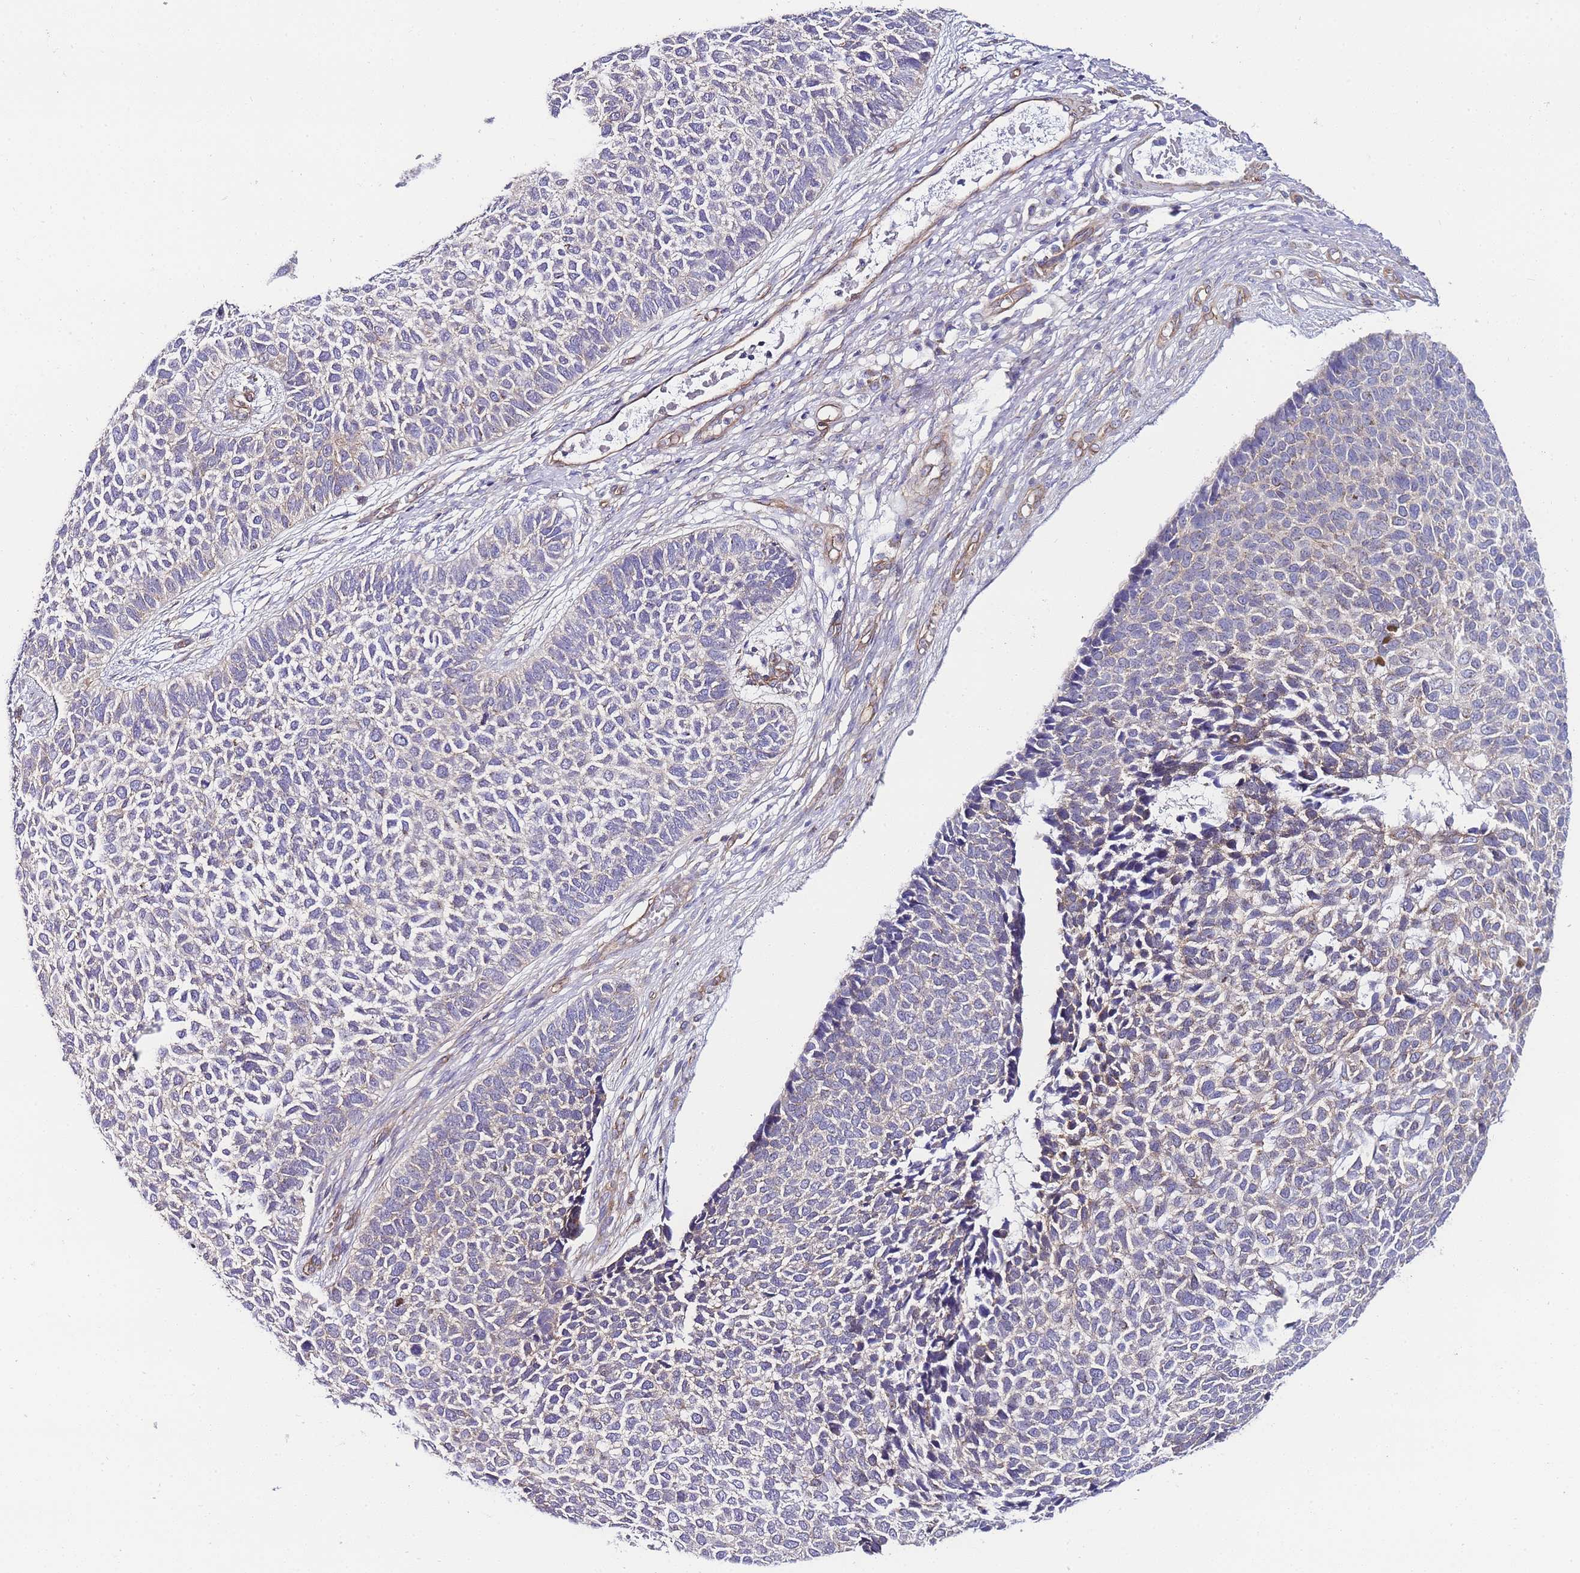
{"staining": {"intensity": "weak", "quantity": "25%-75%", "location": "cytoplasmic/membranous"}, "tissue": "skin cancer", "cell_type": "Tumor cells", "image_type": "cancer", "snomed": [{"axis": "morphology", "description": "Basal cell carcinoma"}, {"axis": "topography", "description": "Skin"}], "caption": "High-power microscopy captured an IHC histopathology image of skin cancer, revealing weak cytoplasmic/membranous expression in approximately 25%-75% of tumor cells.", "gene": "PDCD7", "patient": {"sex": "female", "age": 84}}